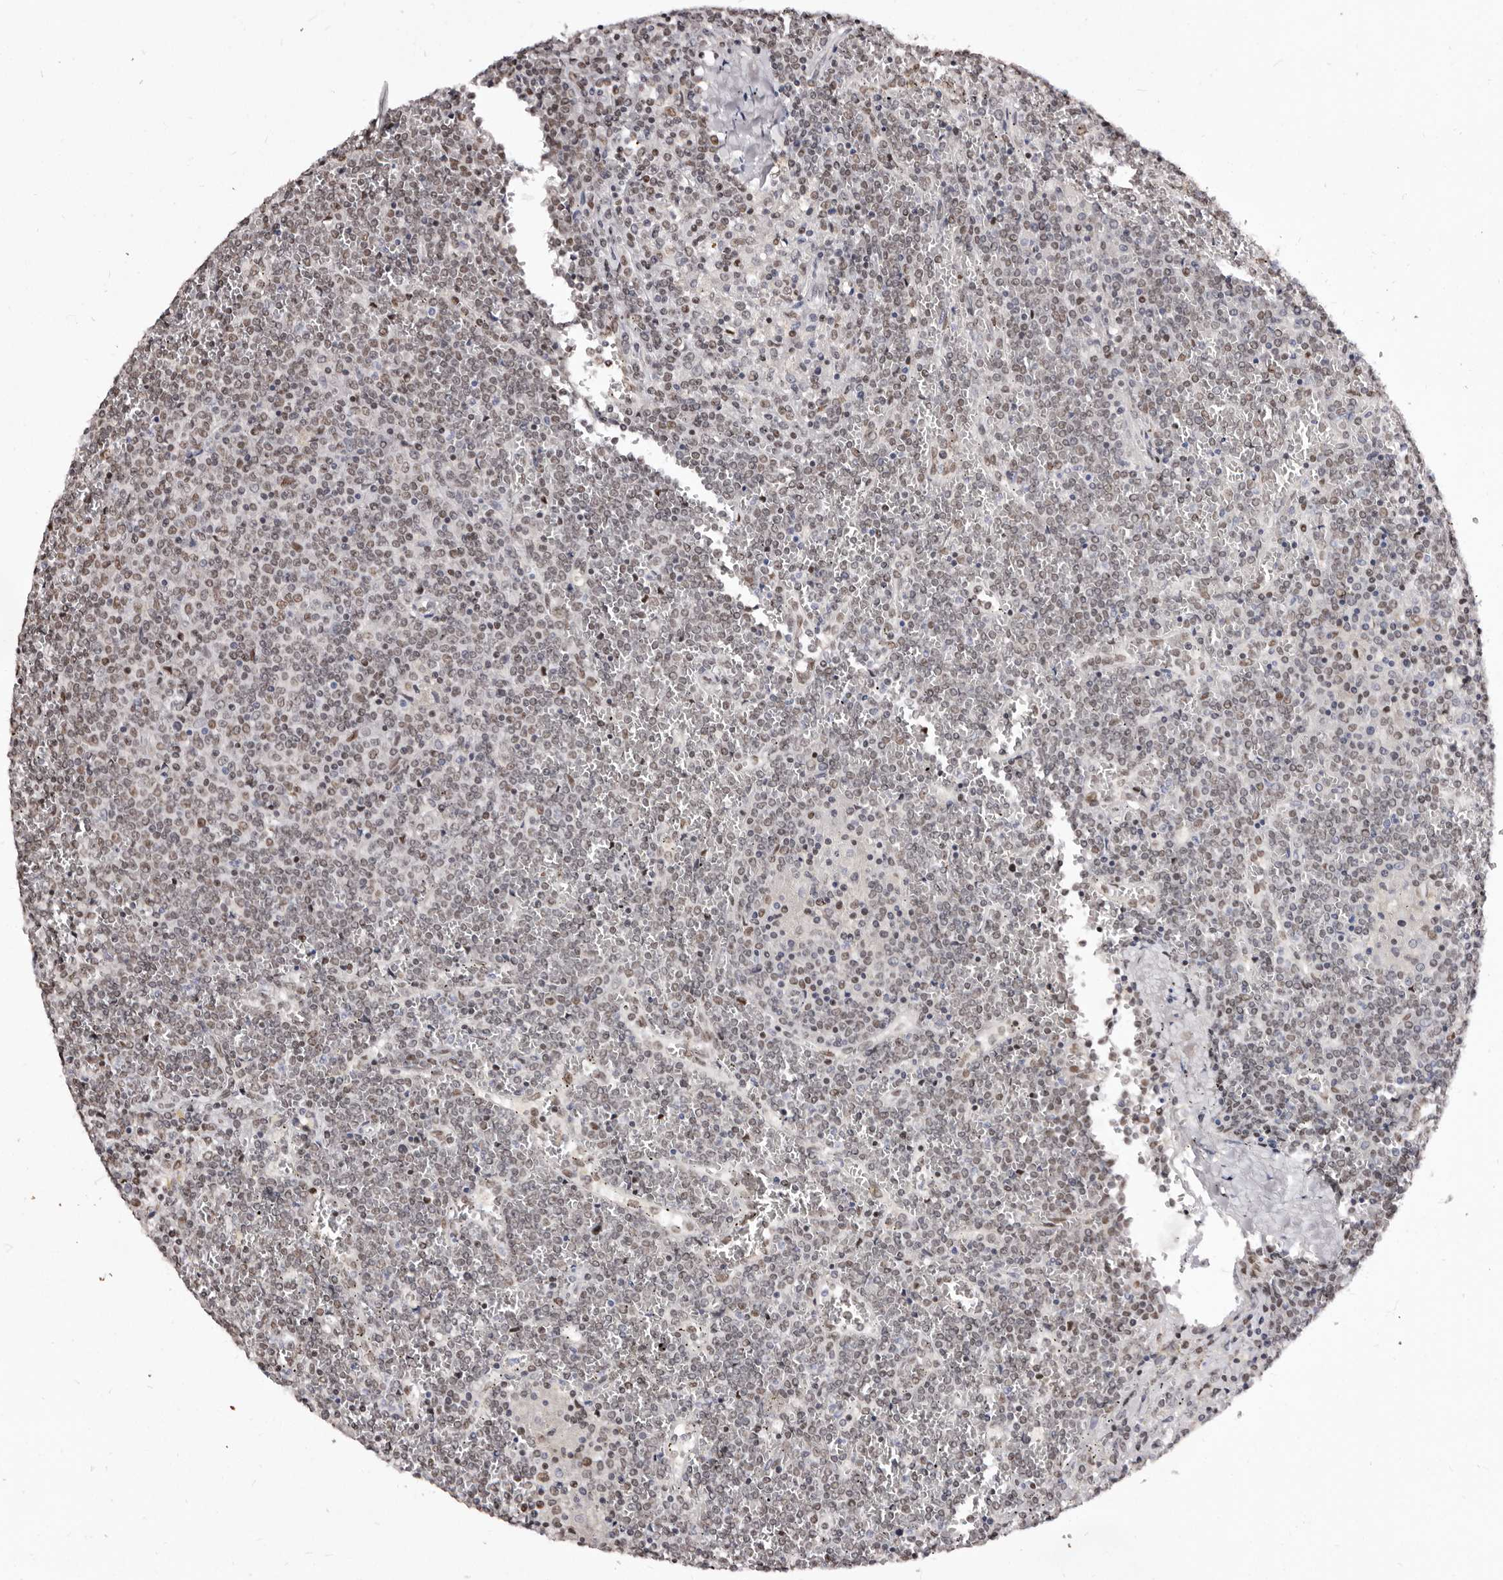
{"staining": {"intensity": "weak", "quantity": ">75%", "location": "nuclear"}, "tissue": "lymphoma", "cell_type": "Tumor cells", "image_type": "cancer", "snomed": [{"axis": "morphology", "description": "Malignant lymphoma, non-Hodgkin's type, Low grade"}, {"axis": "topography", "description": "Spleen"}], "caption": "DAB immunohistochemical staining of human lymphoma demonstrates weak nuclear protein positivity in approximately >75% of tumor cells.", "gene": "ANAPC11", "patient": {"sex": "female", "age": 19}}